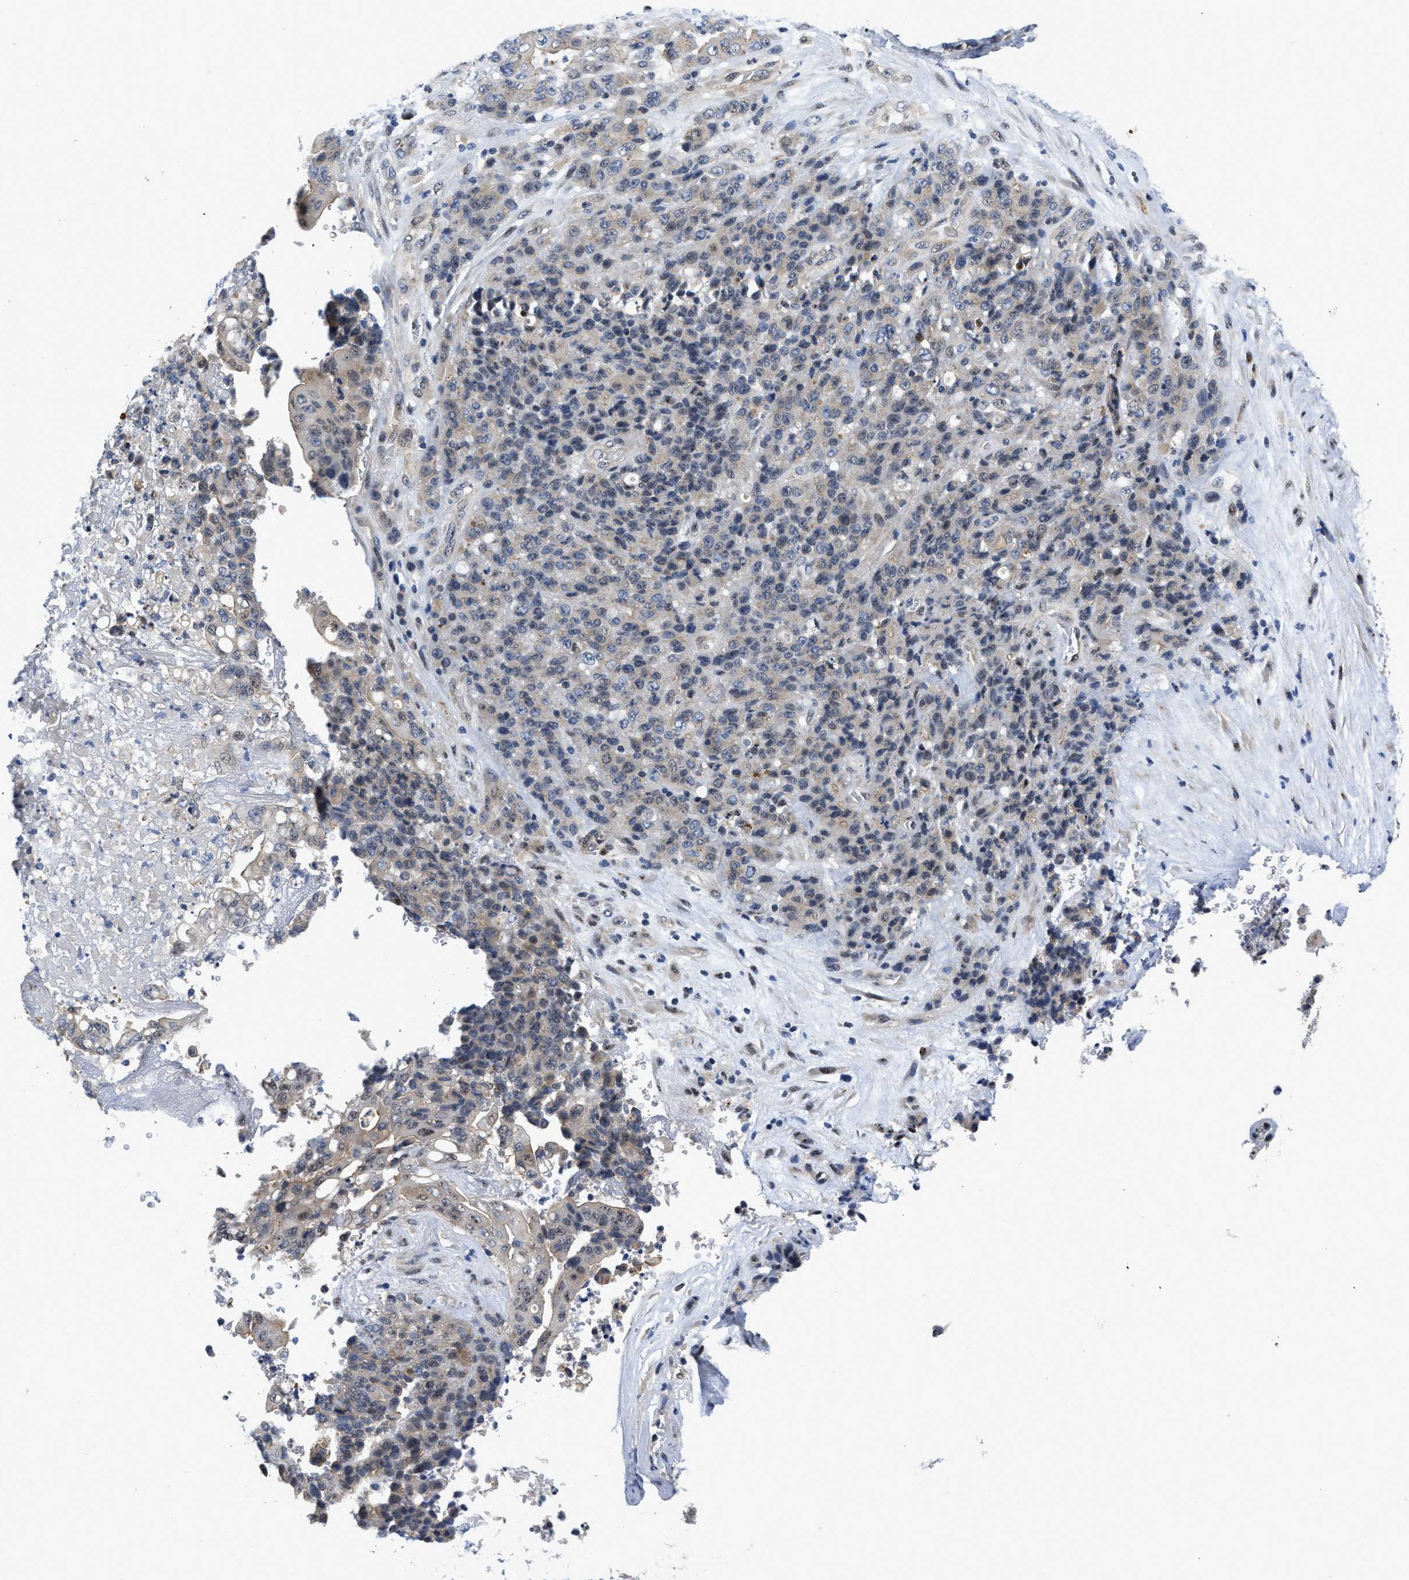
{"staining": {"intensity": "weak", "quantity": "<25%", "location": "cytoplasmic/membranous"}, "tissue": "stomach cancer", "cell_type": "Tumor cells", "image_type": "cancer", "snomed": [{"axis": "morphology", "description": "Adenocarcinoma, NOS"}, {"axis": "topography", "description": "Stomach"}], "caption": "Immunohistochemistry (IHC) photomicrograph of neoplastic tissue: stomach cancer (adenocarcinoma) stained with DAB exhibits no significant protein expression in tumor cells.", "gene": "VIP", "patient": {"sex": "female", "age": 73}}